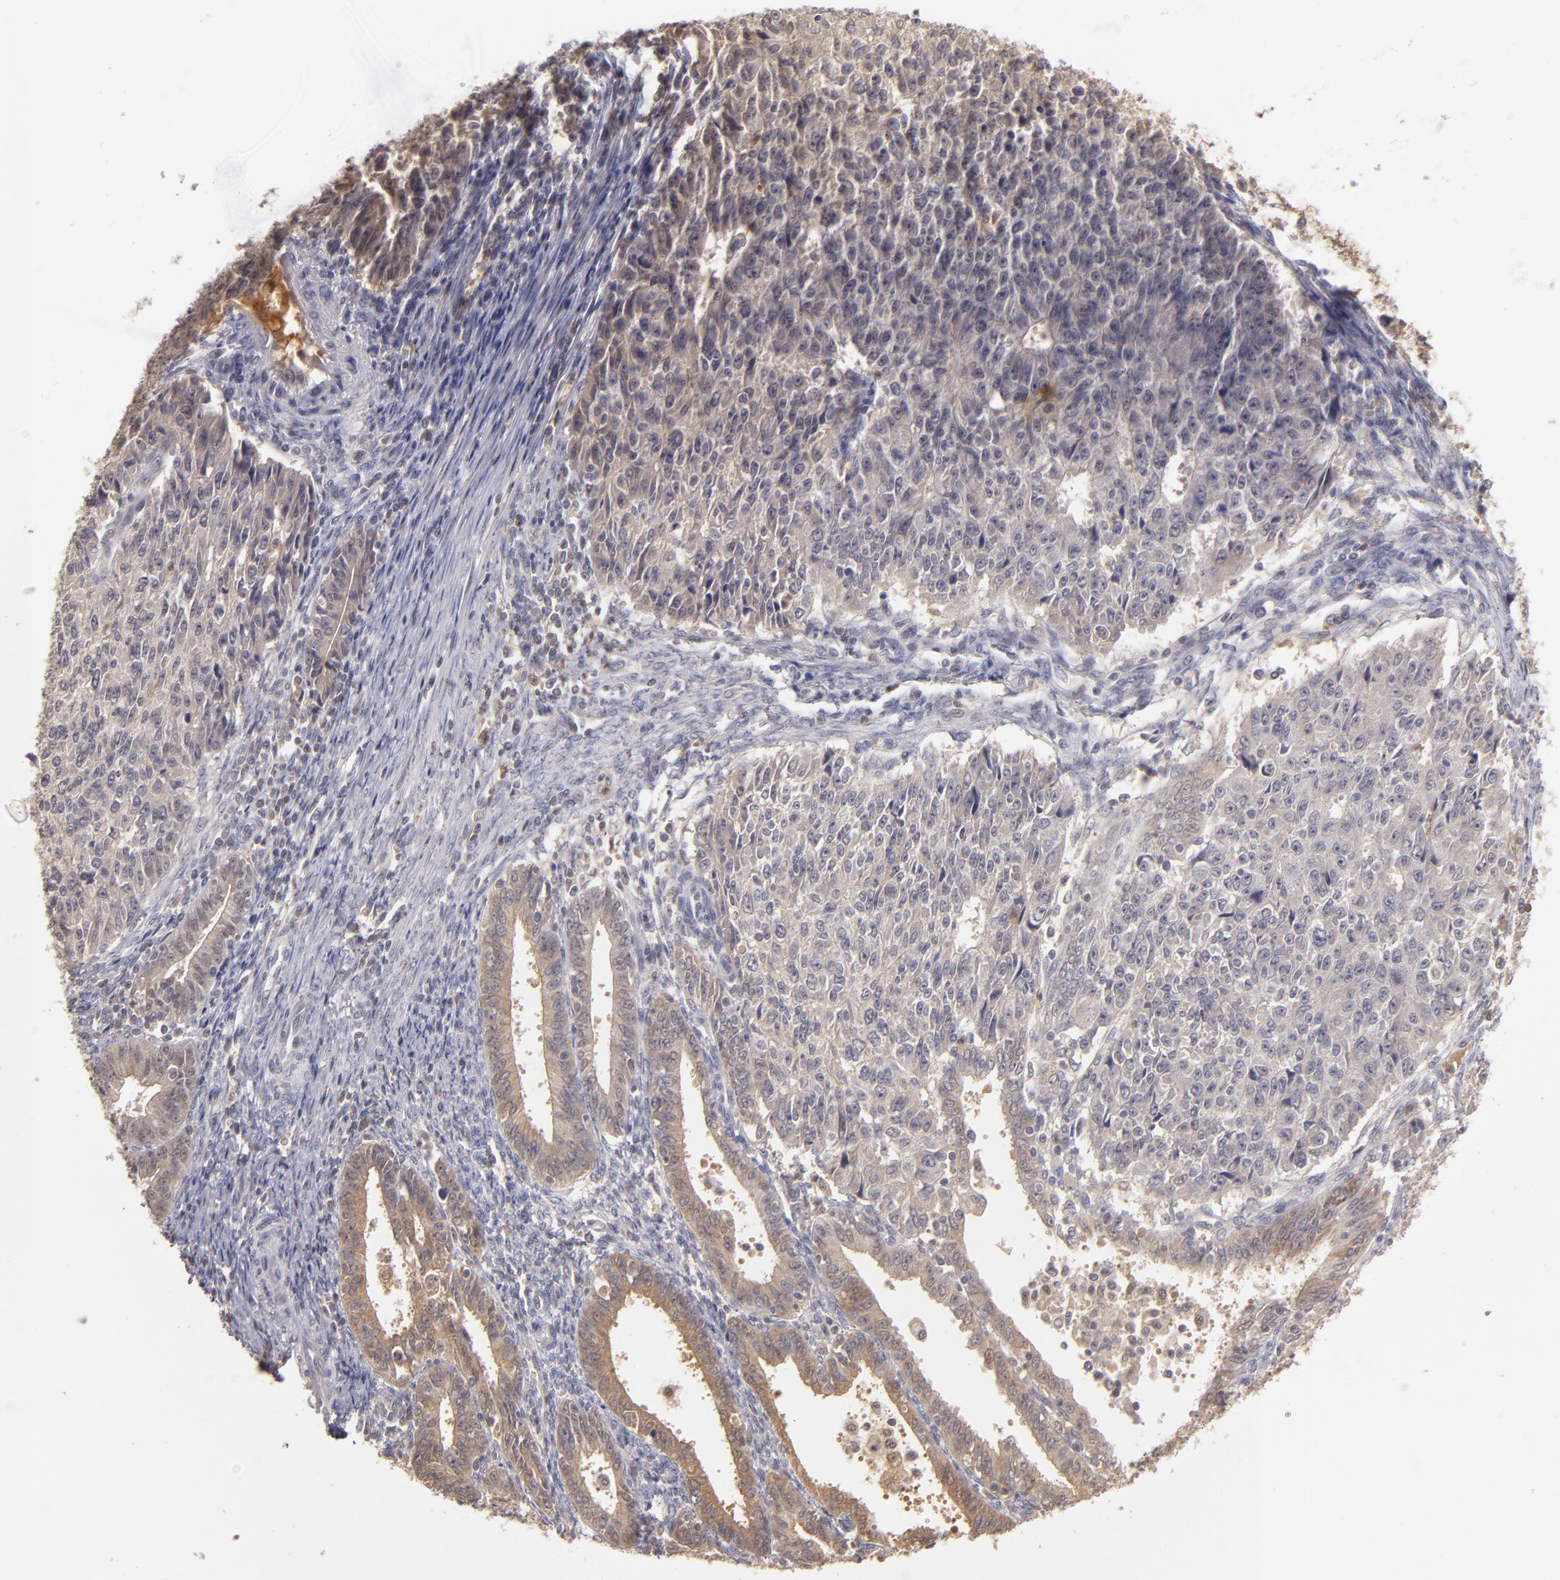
{"staining": {"intensity": "weak", "quantity": ">75%", "location": "cytoplasmic/membranous"}, "tissue": "endometrial cancer", "cell_type": "Tumor cells", "image_type": "cancer", "snomed": [{"axis": "morphology", "description": "Adenocarcinoma, NOS"}, {"axis": "topography", "description": "Endometrium"}], "caption": "Protein analysis of endometrial adenocarcinoma tissue demonstrates weak cytoplasmic/membranous staining in about >75% of tumor cells.", "gene": "LRG1", "patient": {"sex": "female", "age": 42}}